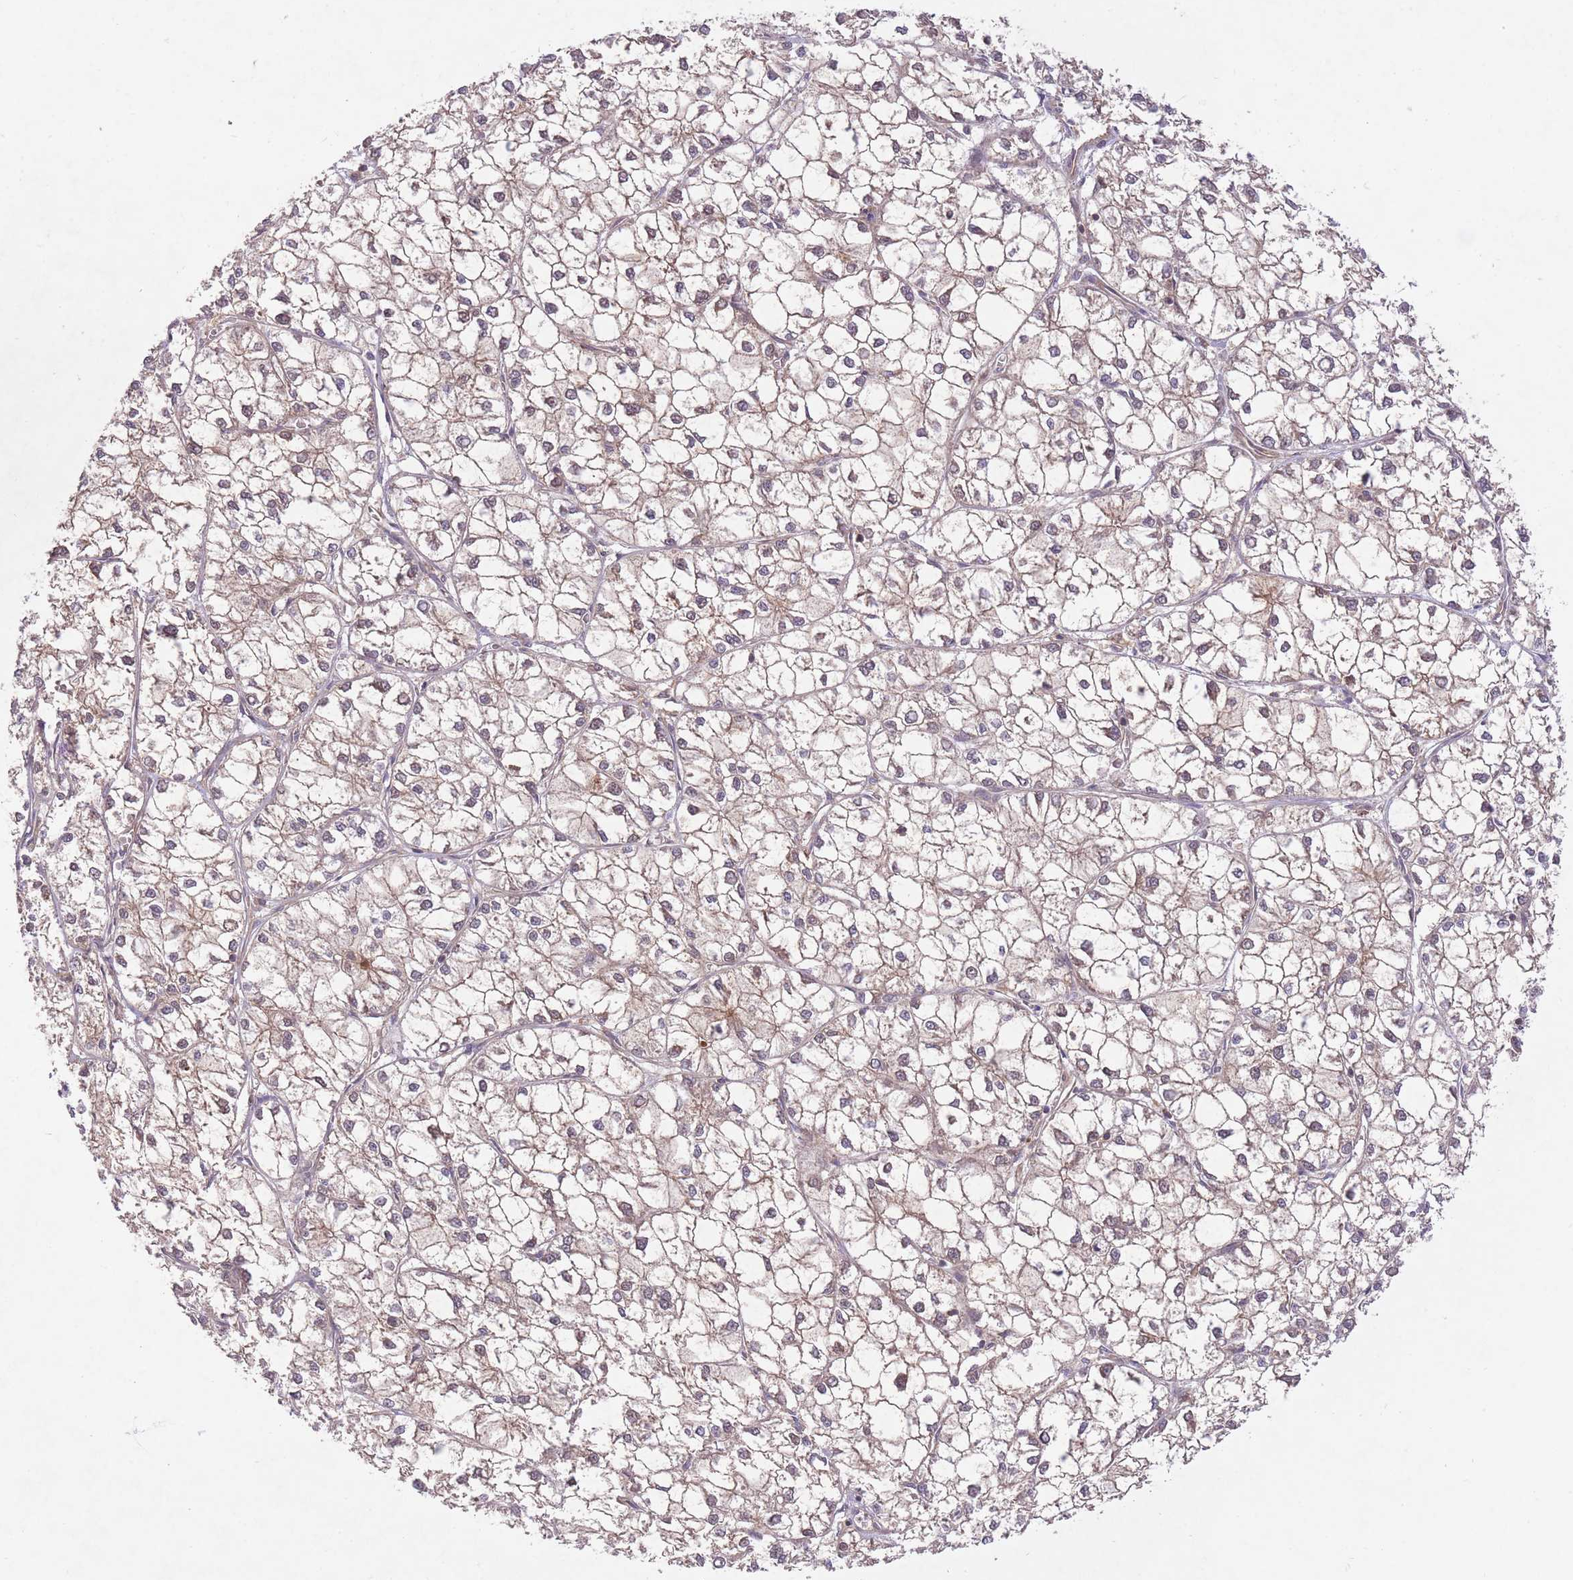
{"staining": {"intensity": "weak", "quantity": "<25%", "location": "cytoplasmic/membranous"}, "tissue": "liver cancer", "cell_type": "Tumor cells", "image_type": "cancer", "snomed": [{"axis": "morphology", "description": "Carcinoma, Hepatocellular, NOS"}, {"axis": "topography", "description": "Liver"}], "caption": "High power microscopy photomicrograph of an immunohistochemistry (IHC) histopathology image of hepatocellular carcinoma (liver), revealing no significant expression in tumor cells.", "gene": "PREP", "patient": {"sex": "female", "age": 43}}